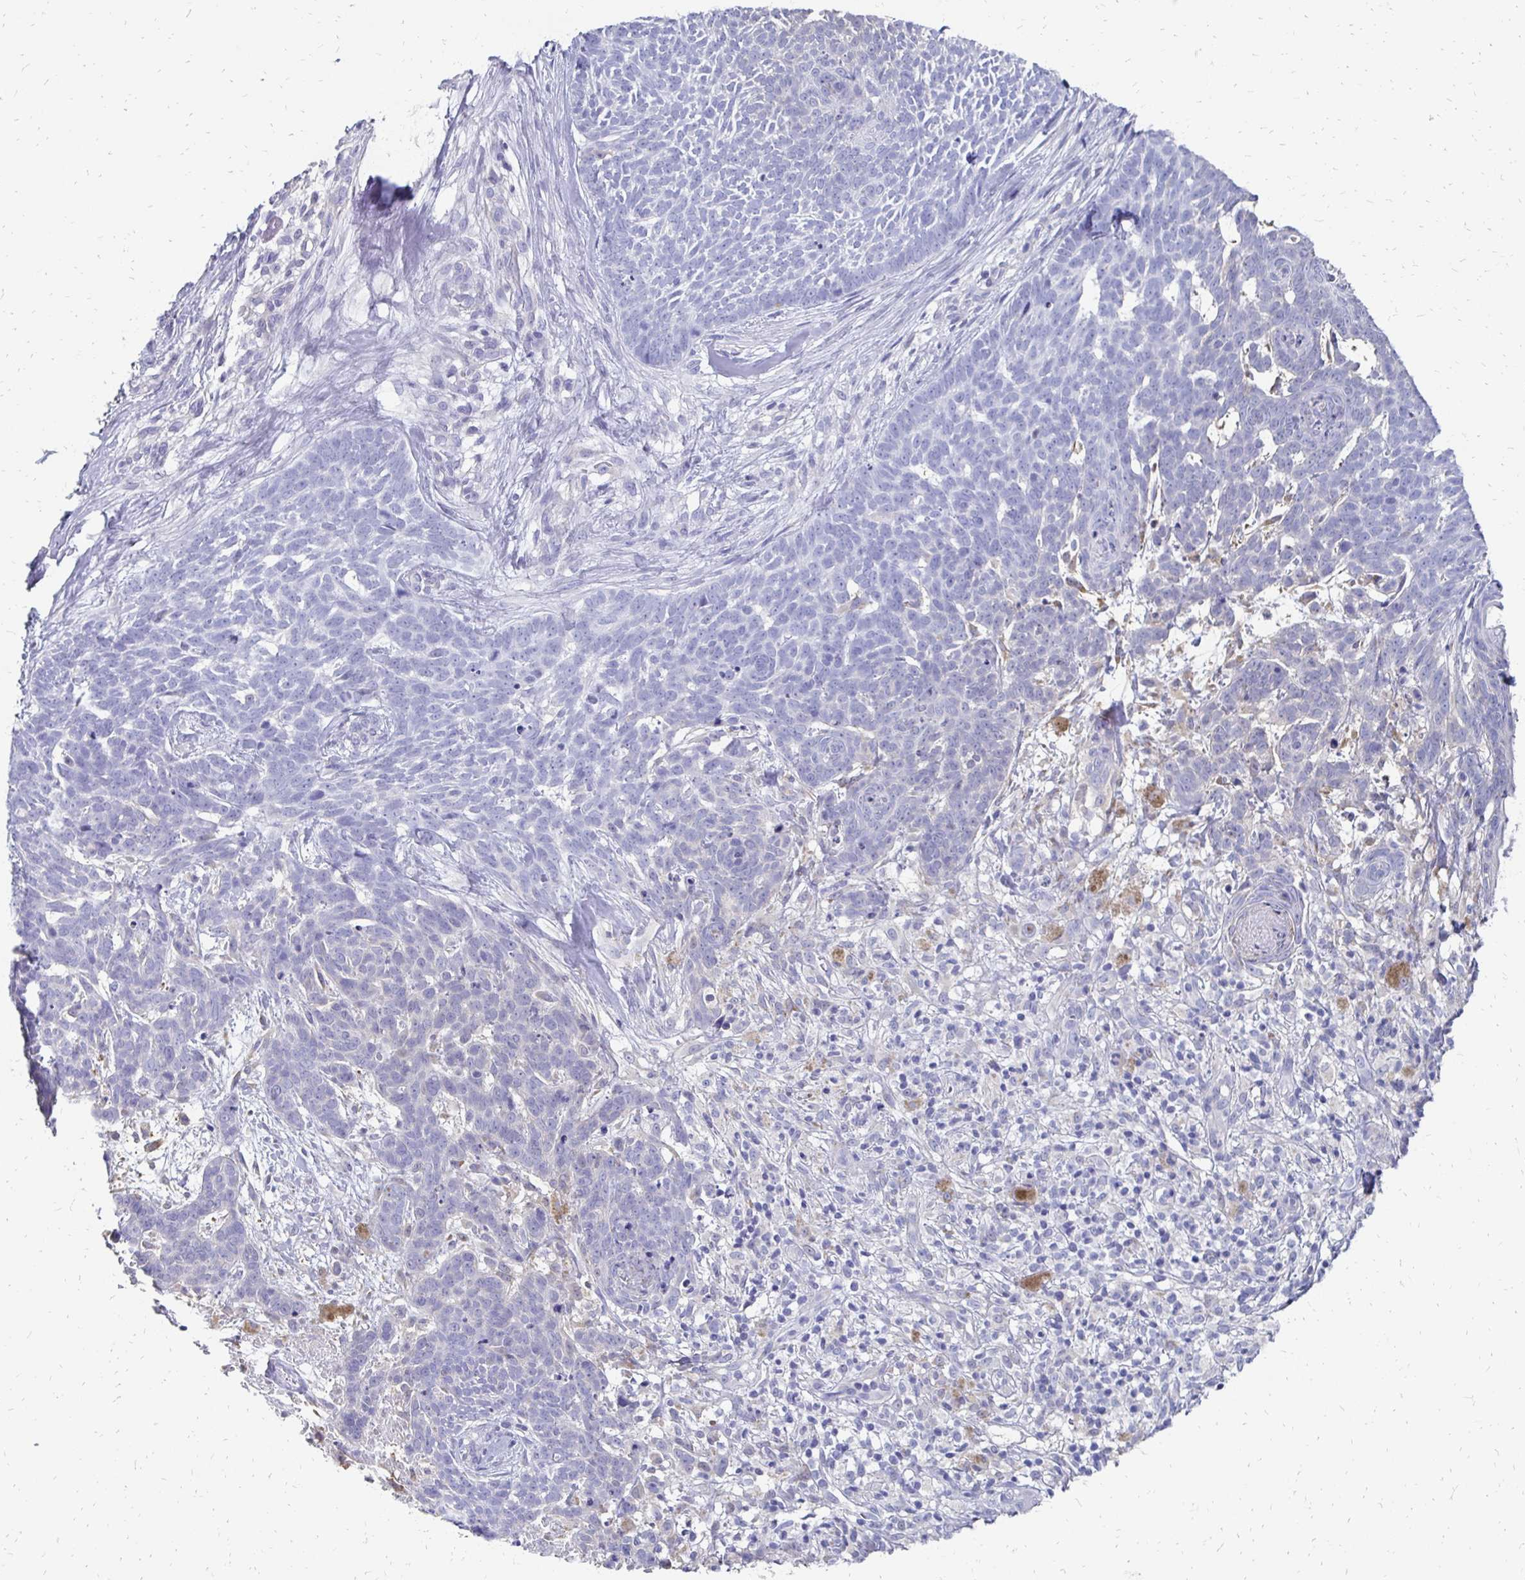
{"staining": {"intensity": "negative", "quantity": "none", "location": "none"}, "tissue": "skin cancer", "cell_type": "Tumor cells", "image_type": "cancer", "snomed": [{"axis": "morphology", "description": "Basal cell carcinoma"}, {"axis": "topography", "description": "Skin"}], "caption": "A photomicrograph of human skin basal cell carcinoma is negative for staining in tumor cells.", "gene": "SYCP3", "patient": {"sex": "female", "age": 78}}